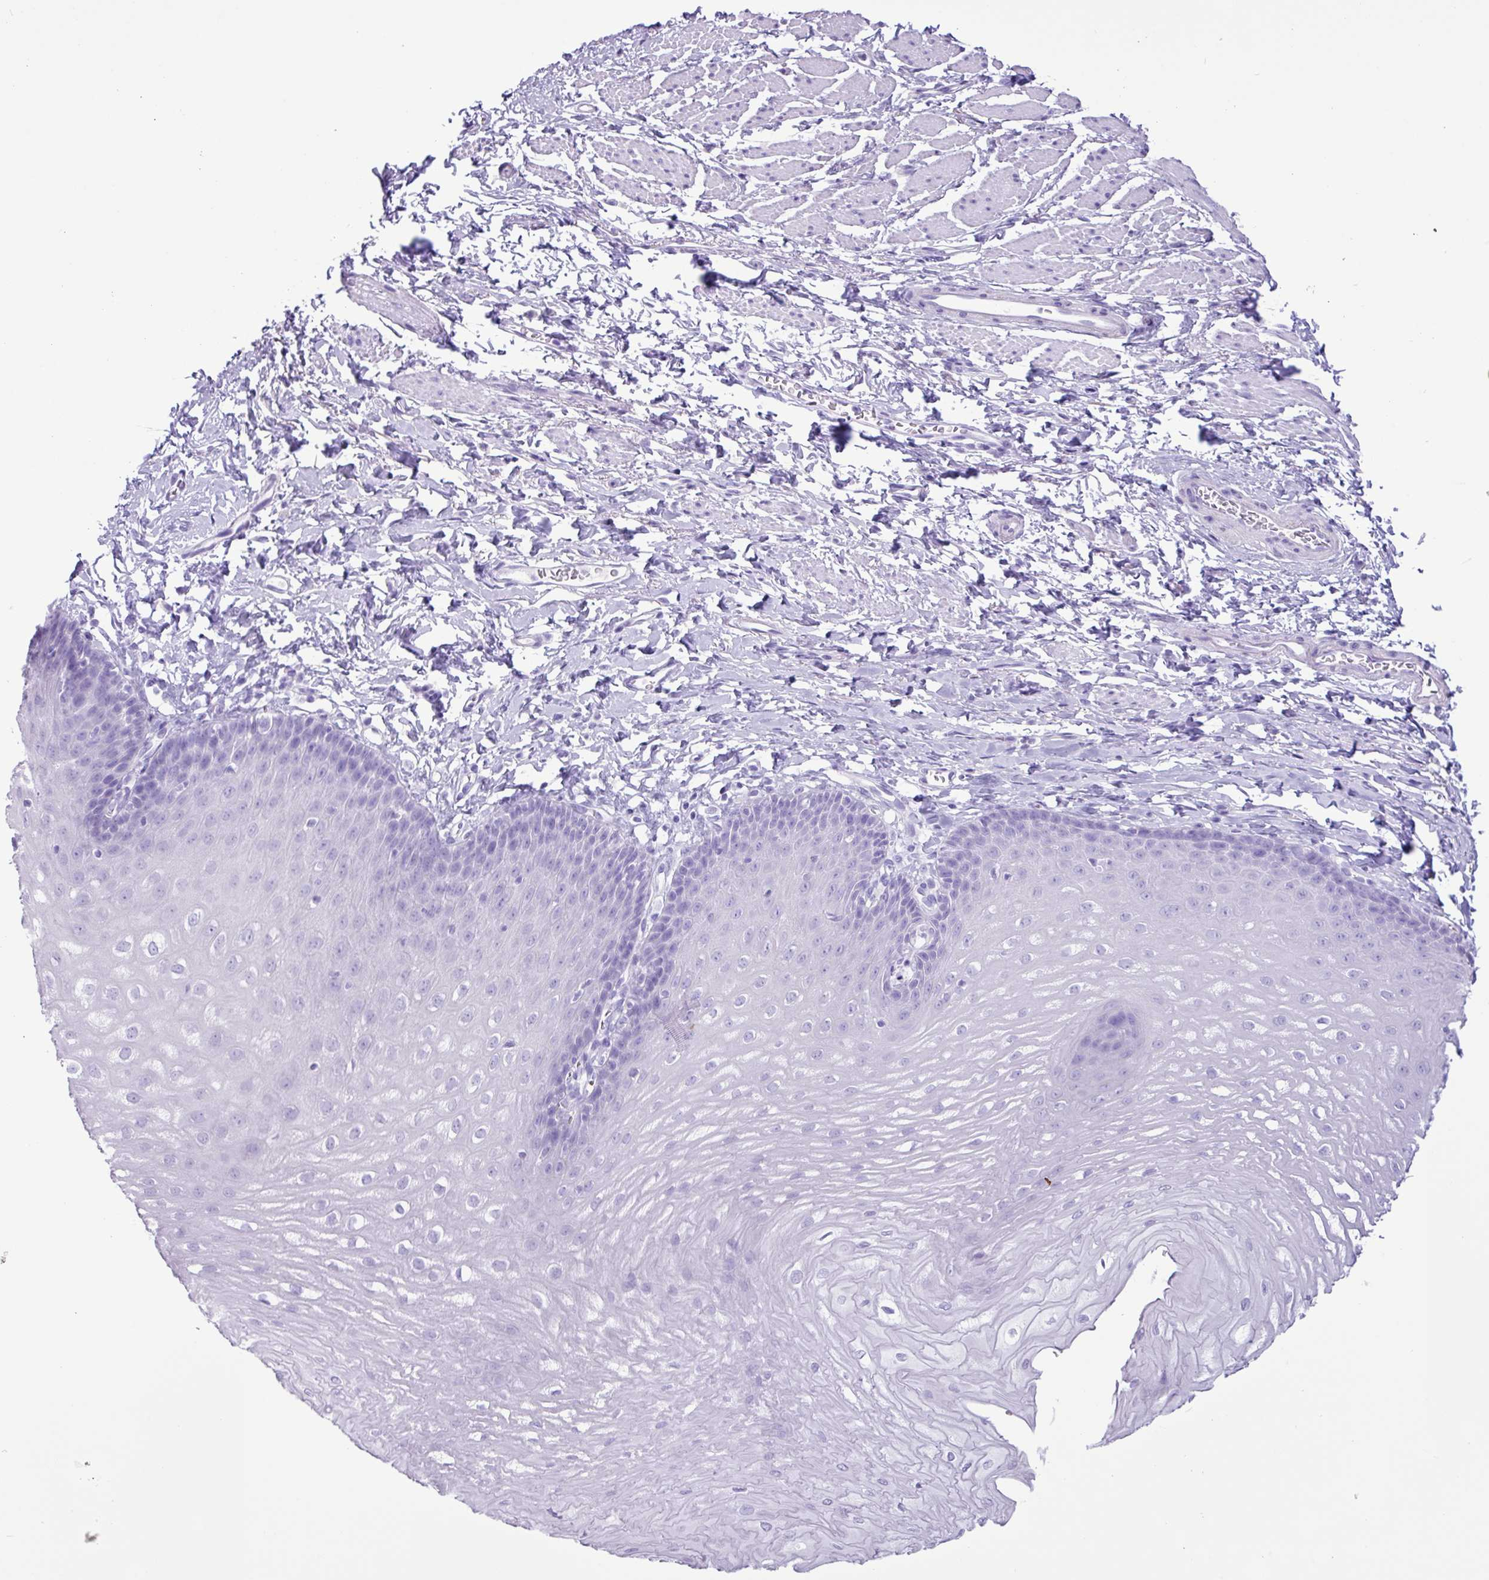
{"staining": {"intensity": "negative", "quantity": "none", "location": "none"}, "tissue": "esophagus", "cell_type": "Squamous epithelial cells", "image_type": "normal", "snomed": [{"axis": "morphology", "description": "Normal tissue, NOS"}, {"axis": "topography", "description": "Esophagus"}], "caption": "An immunohistochemistry image of benign esophagus is shown. There is no staining in squamous epithelial cells of esophagus. The staining was performed using DAB to visualize the protein expression in brown, while the nuclei were stained in blue with hematoxylin (Magnification: 20x).", "gene": "CKMT2", "patient": {"sex": "male", "age": 70}}